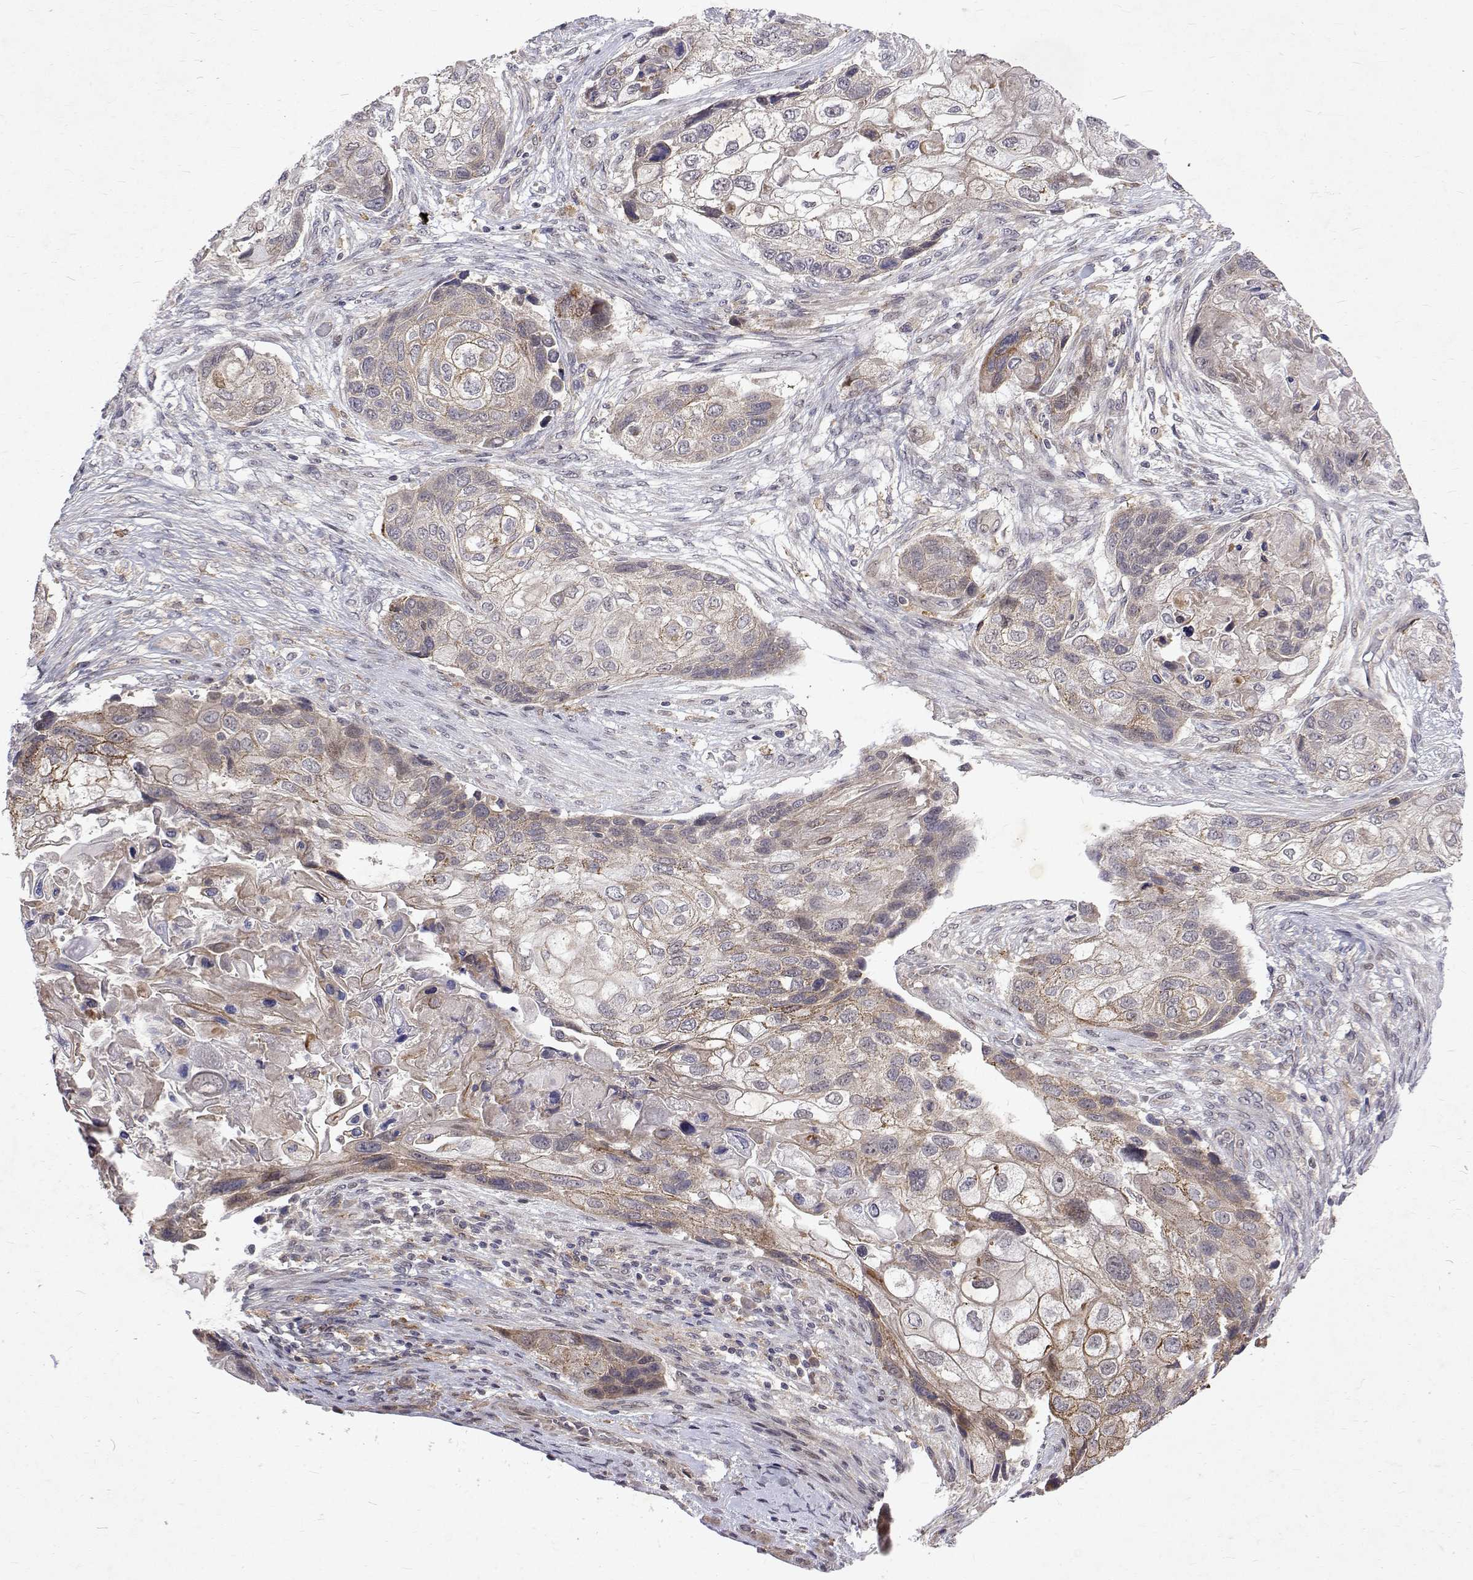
{"staining": {"intensity": "weak", "quantity": "<25%", "location": "cytoplasmic/membranous"}, "tissue": "lung cancer", "cell_type": "Tumor cells", "image_type": "cancer", "snomed": [{"axis": "morphology", "description": "Squamous cell carcinoma, NOS"}, {"axis": "topography", "description": "Lung"}], "caption": "The histopathology image demonstrates no staining of tumor cells in lung cancer.", "gene": "ALKBH8", "patient": {"sex": "male", "age": 69}}